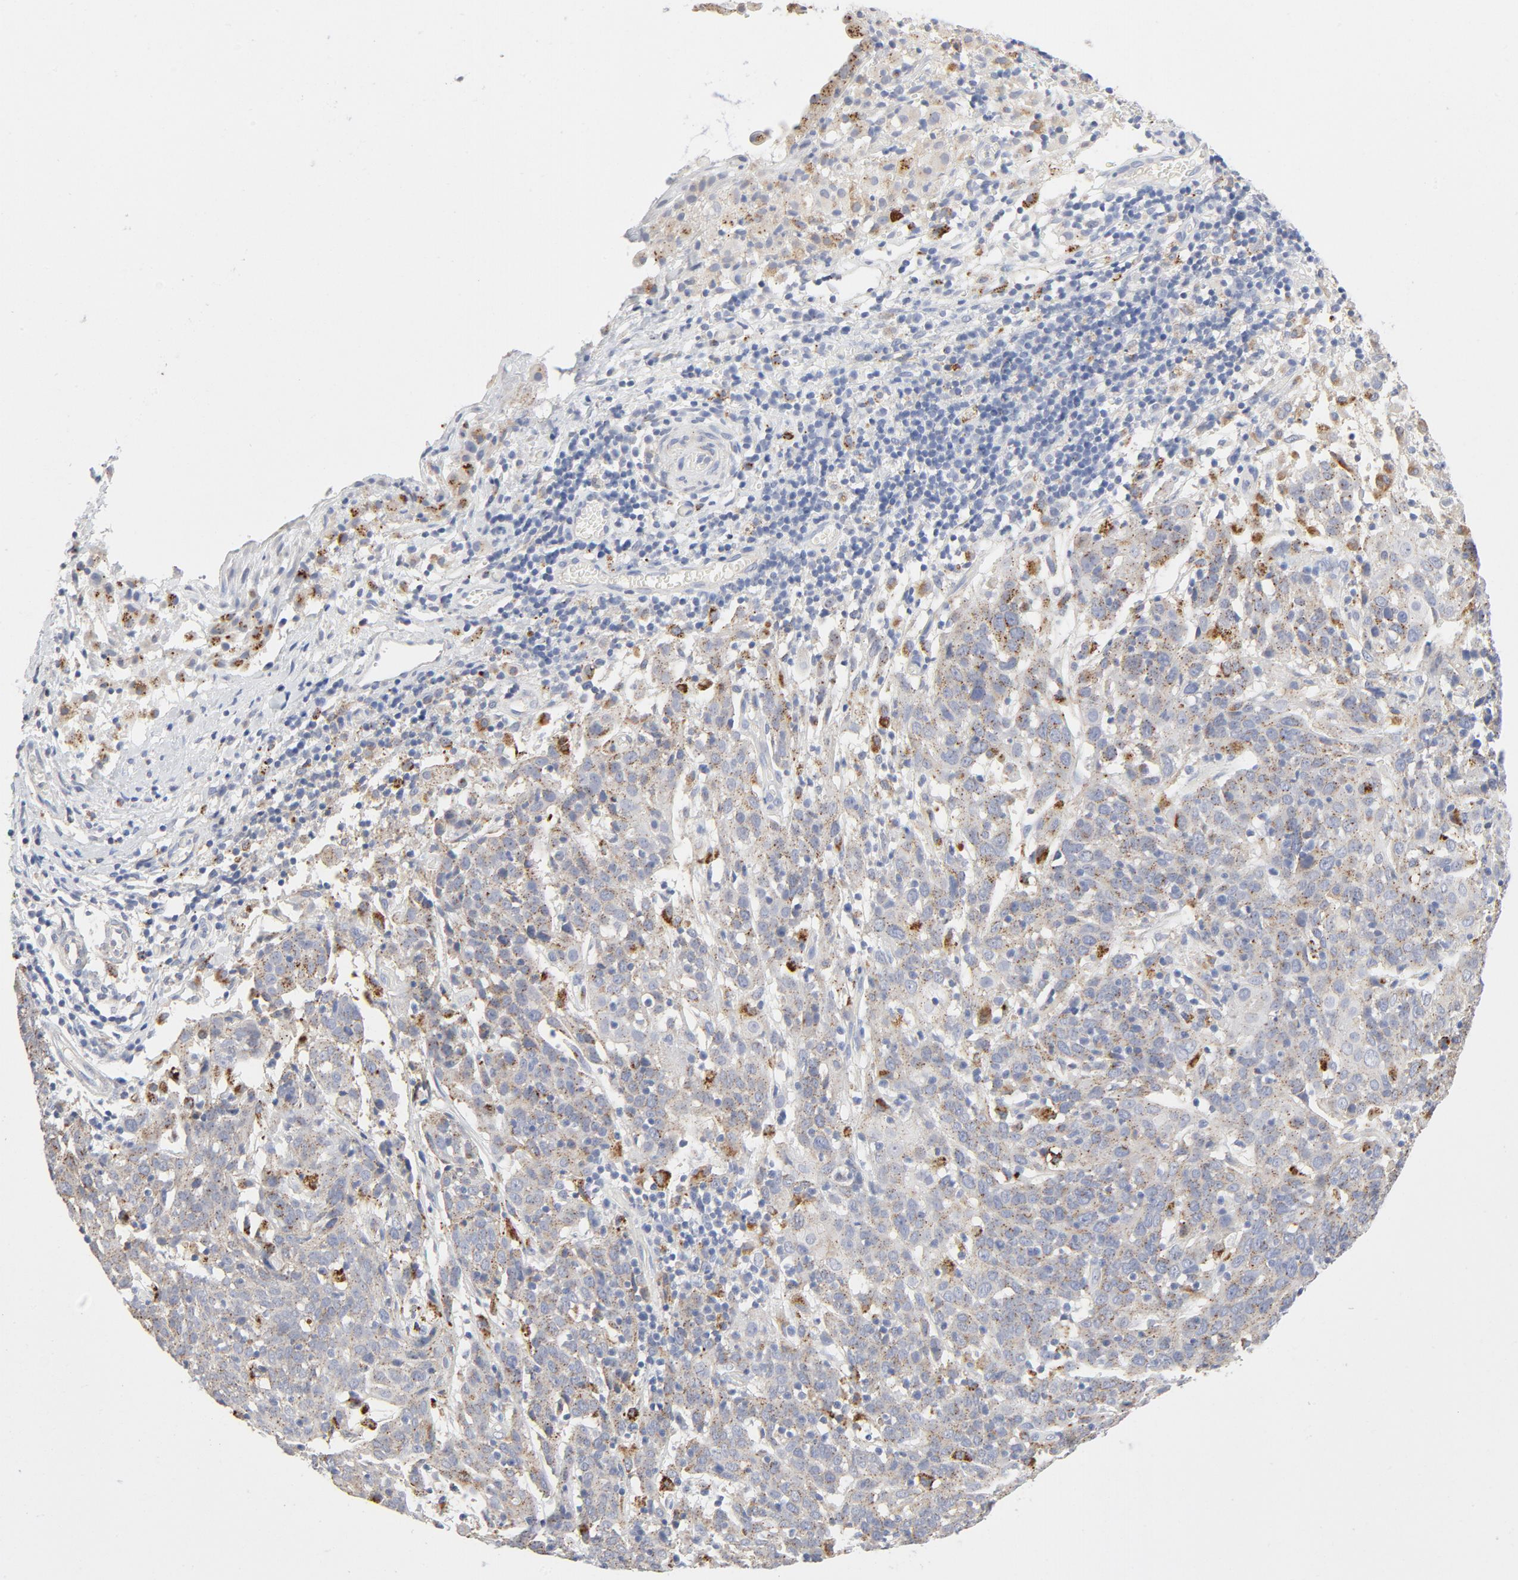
{"staining": {"intensity": "moderate", "quantity": "25%-75%", "location": "cytoplasmic/membranous"}, "tissue": "cervical cancer", "cell_type": "Tumor cells", "image_type": "cancer", "snomed": [{"axis": "morphology", "description": "Normal tissue, NOS"}, {"axis": "morphology", "description": "Squamous cell carcinoma, NOS"}, {"axis": "topography", "description": "Cervix"}], "caption": "Immunohistochemistry staining of squamous cell carcinoma (cervical), which shows medium levels of moderate cytoplasmic/membranous staining in approximately 25%-75% of tumor cells indicating moderate cytoplasmic/membranous protein positivity. The staining was performed using DAB (3,3'-diaminobenzidine) (brown) for protein detection and nuclei were counterstained in hematoxylin (blue).", "gene": "MAGEB17", "patient": {"sex": "female", "age": 67}}